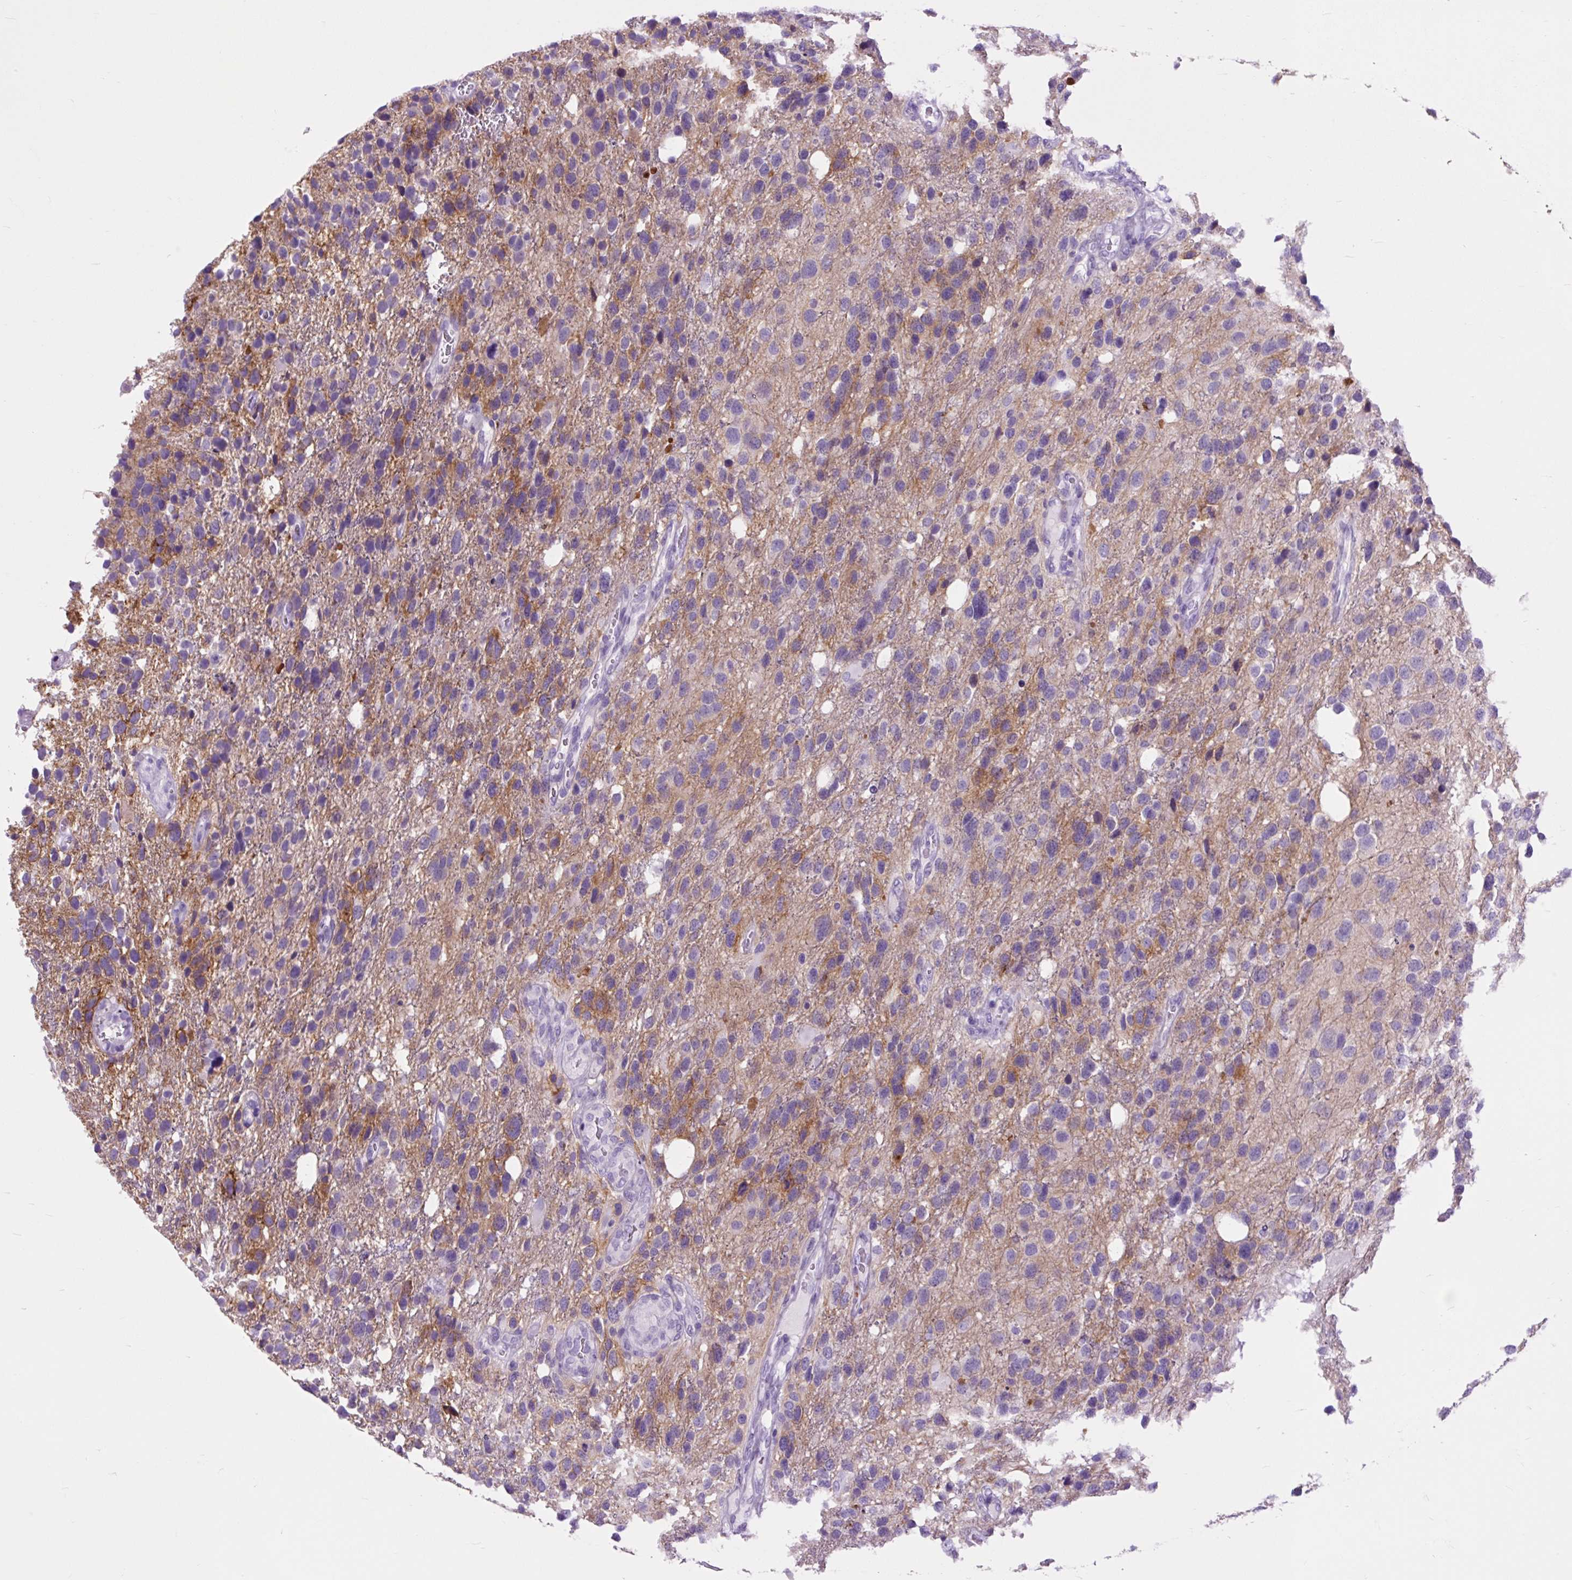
{"staining": {"intensity": "moderate", "quantity": "<25%", "location": "cytoplasmic/membranous"}, "tissue": "glioma", "cell_type": "Tumor cells", "image_type": "cancer", "snomed": [{"axis": "morphology", "description": "Glioma, malignant, High grade"}, {"axis": "topography", "description": "Brain"}], "caption": "Immunohistochemistry of glioma exhibits low levels of moderate cytoplasmic/membranous staining in about <25% of tumor cells. (brown staining indicates protein expression, while blue staining denotes nuclei).", "gene": "DPP6", "patient": {"sex": "female", "age": 58}}